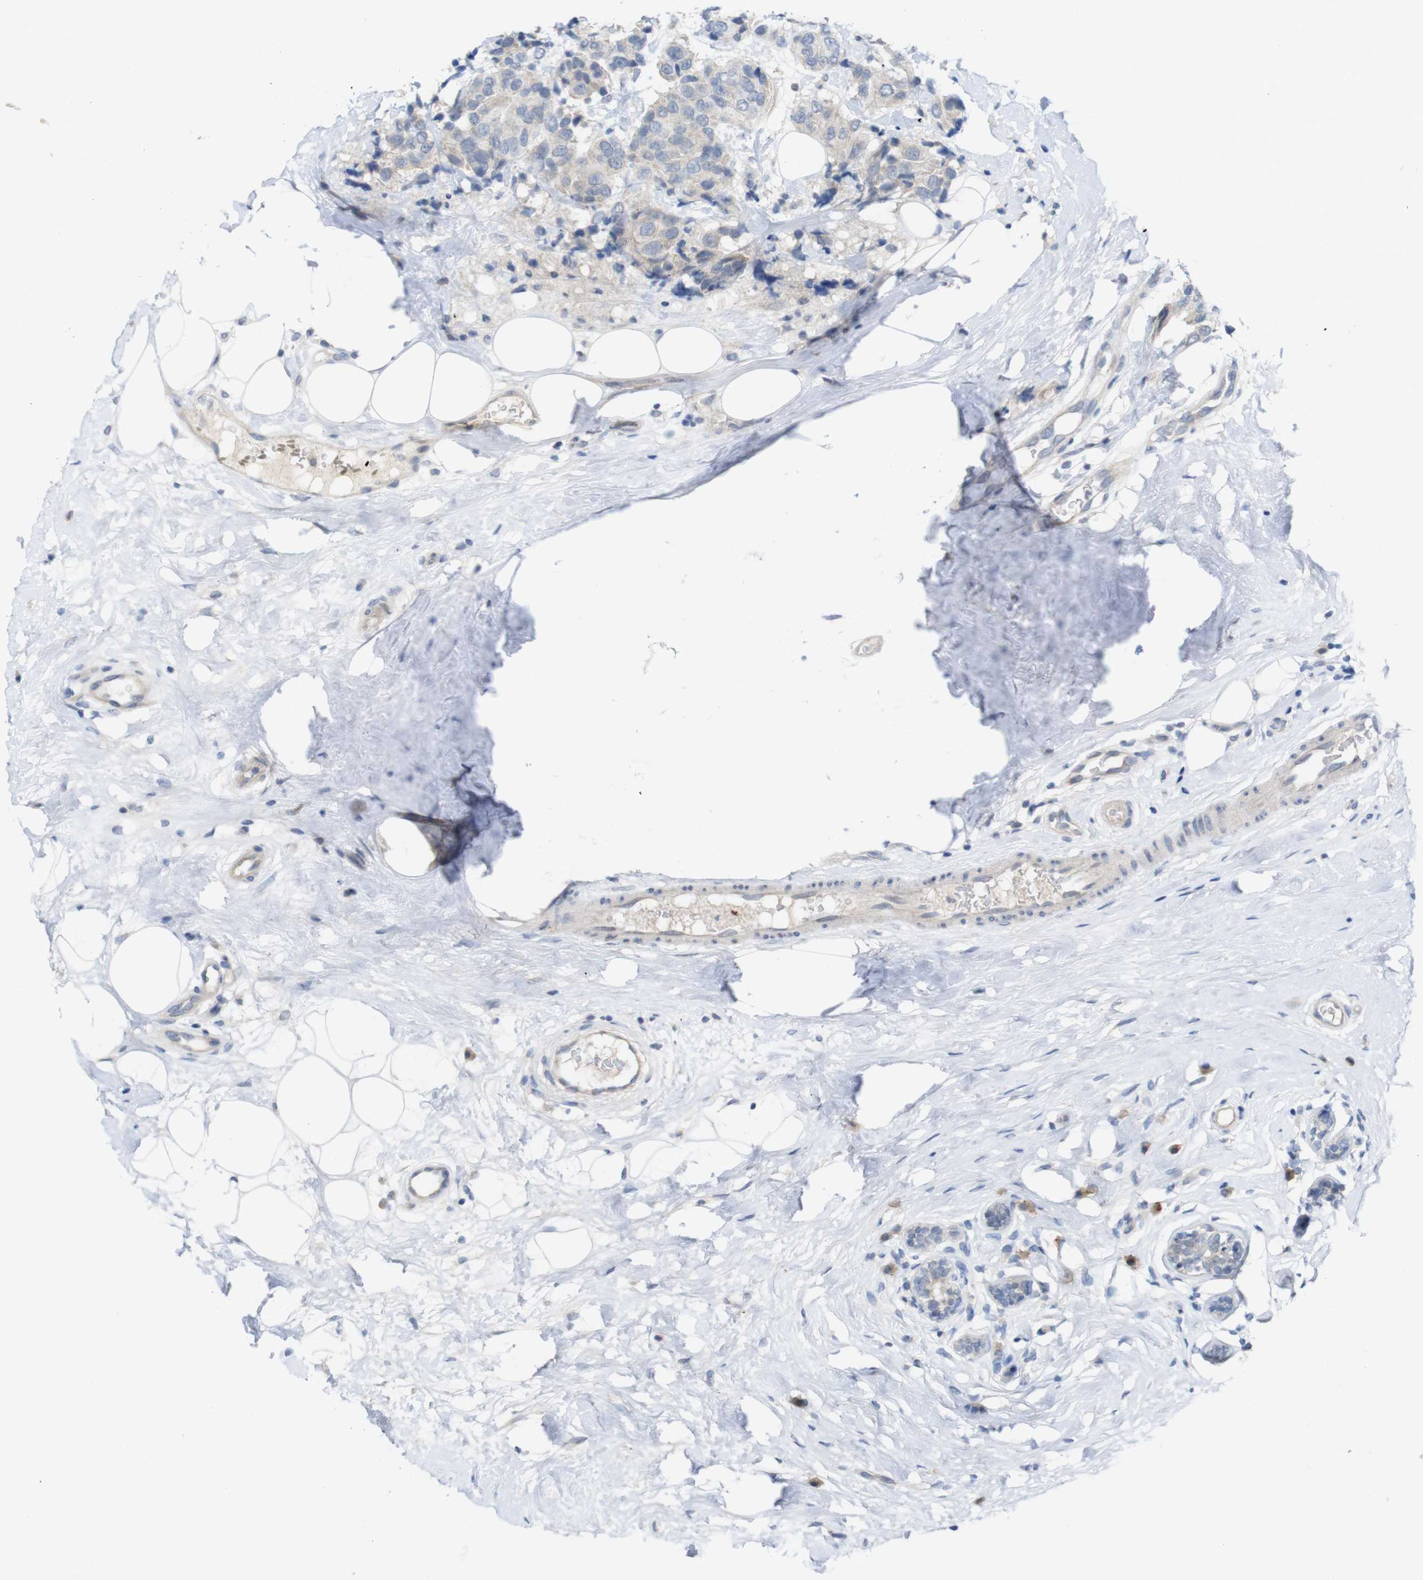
{"staining": {"intensity": "negative", "quantity": "none", "location": "none"}, "tissue": "breast cancer", "cell_type": "Tumor cells", "image_type": "cancer", "snomed": [{"axis": "morphology", "description": "Normal tissue, NOS"}, {"axis": "morphology", "description": "Duct carcinoma"}, {"axis": "topography", "description": "Breast"}], "caption": "Breast infiltrating ductal carcinoma stained for a protein using immunohistochemistry (IHC) shows no positivity tumor cells.", "gene": "SLAMF7", "patient": {"sex": "female", "age": 39}}